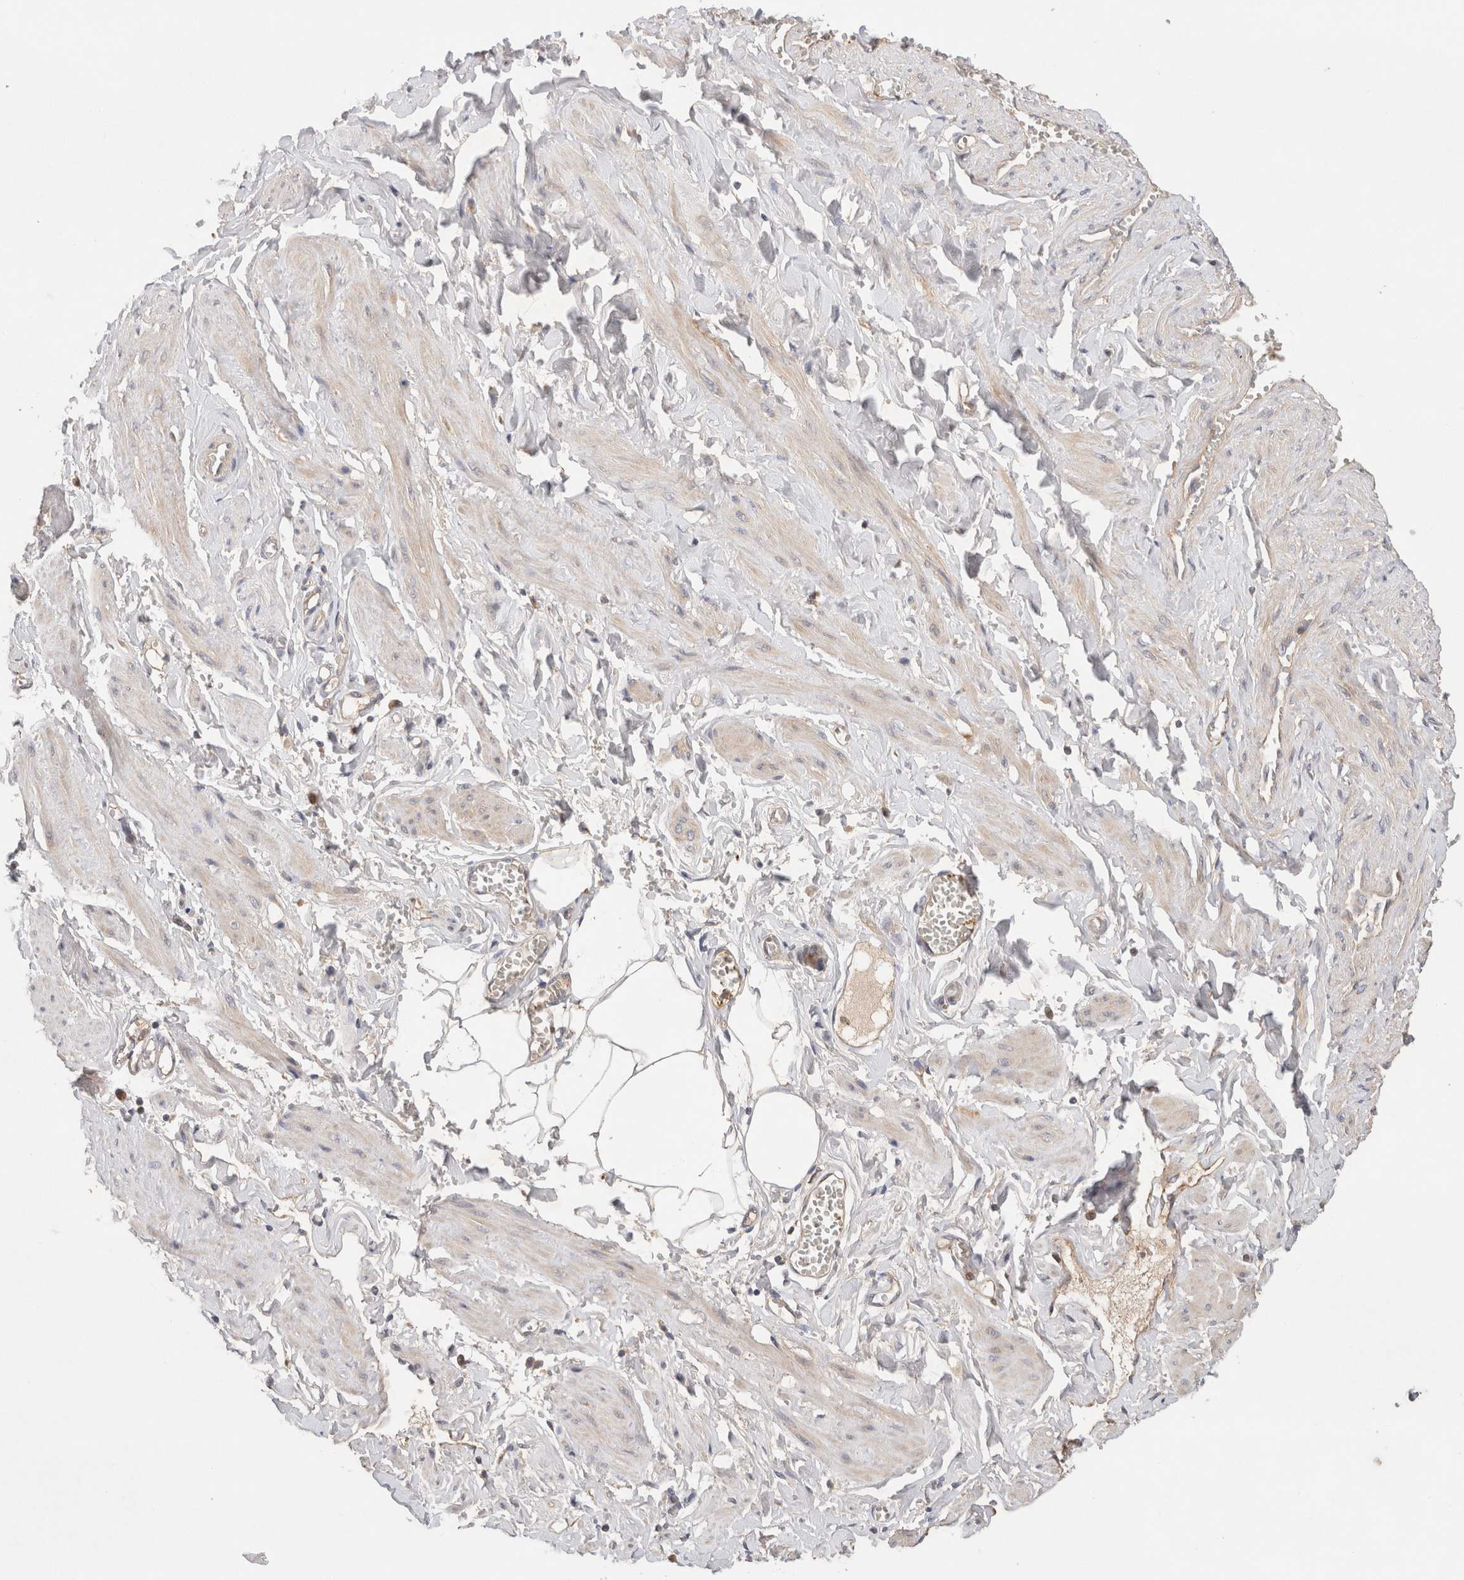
{"staining": {"intensity": "negative", "quantity": "none", "location": "none"}, "tissue": "adipose tissue", "cell_type": "Adipocytes", "image_type": "normal", "snomed": [{"axis": "morphology", "description": "Normal tissue, NOS"}, {"axis": "topography", "description": "Vascular tissue"}, {"axis": "topography", "description": "Fallopian tube"}, {"axis": "topography", "description": "Ovary"}], "caption": "Immunohistochemistry histopathology image of normal adipose tissue stained for a protein (brown), which shows no expression in adipocytes.", "gene": "C8orf44", "patient": {"sex": "female", "age": 67}}